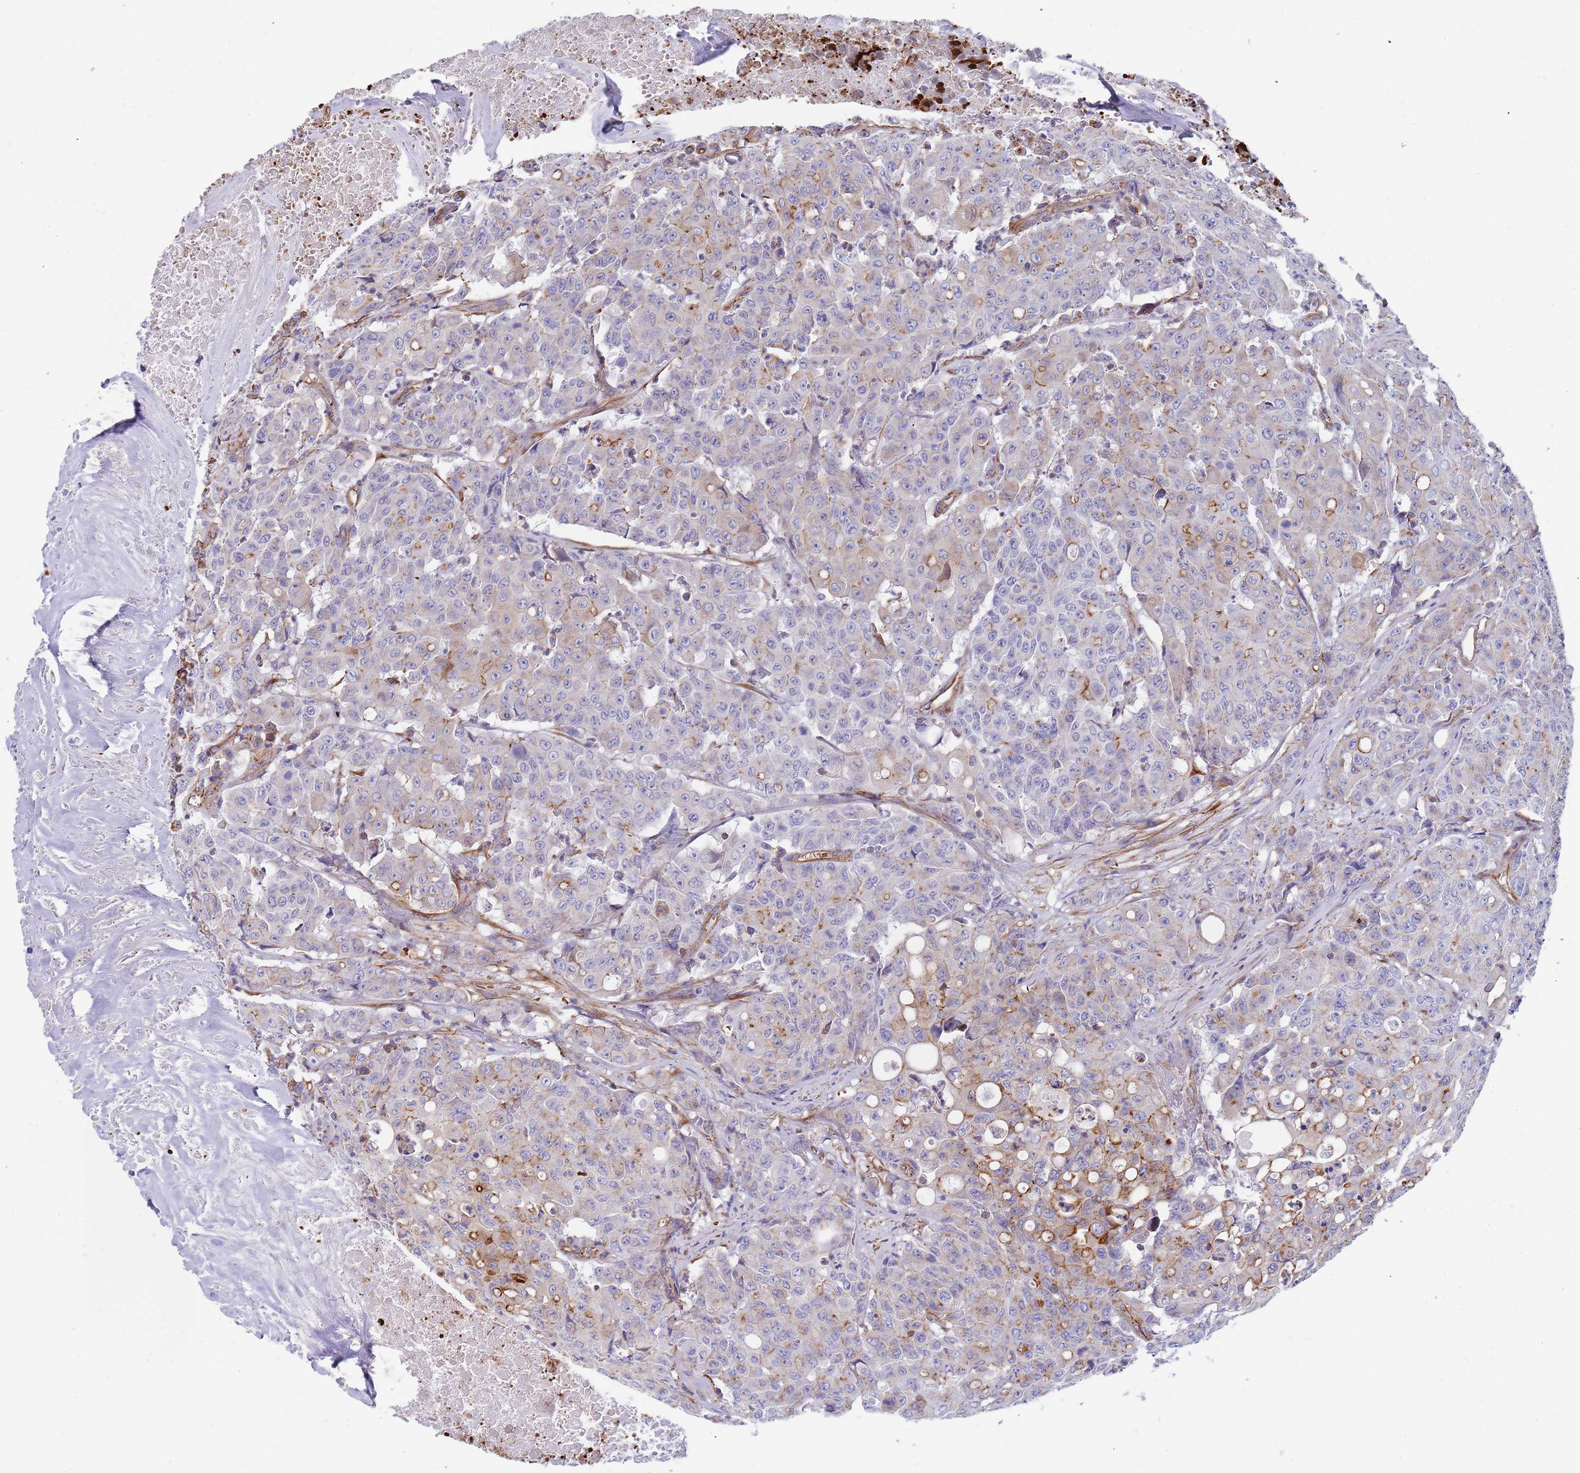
{"staining": {"intensity": "moderate", "quantity": "<25%", "location": "cytoplasmic/membranous"}, "tissue": "colorectal cancer", "cell_type": "Tumor cells", "image_type": "cancer", "snomed": [{"axis": "morphology", "description": "Adenocarcinoma, NOS"}, {"axis": "topography", "description": "Colon"}], "caption": "Moderate cytoplasmic/membranous expression for a protein is seen in approximately <25% of tumor cells of adenocarcinoma (colorectal) using immunohistochemistry.", "gene": "GFRAL", "patient": {"sex": "male", "age": 51}}